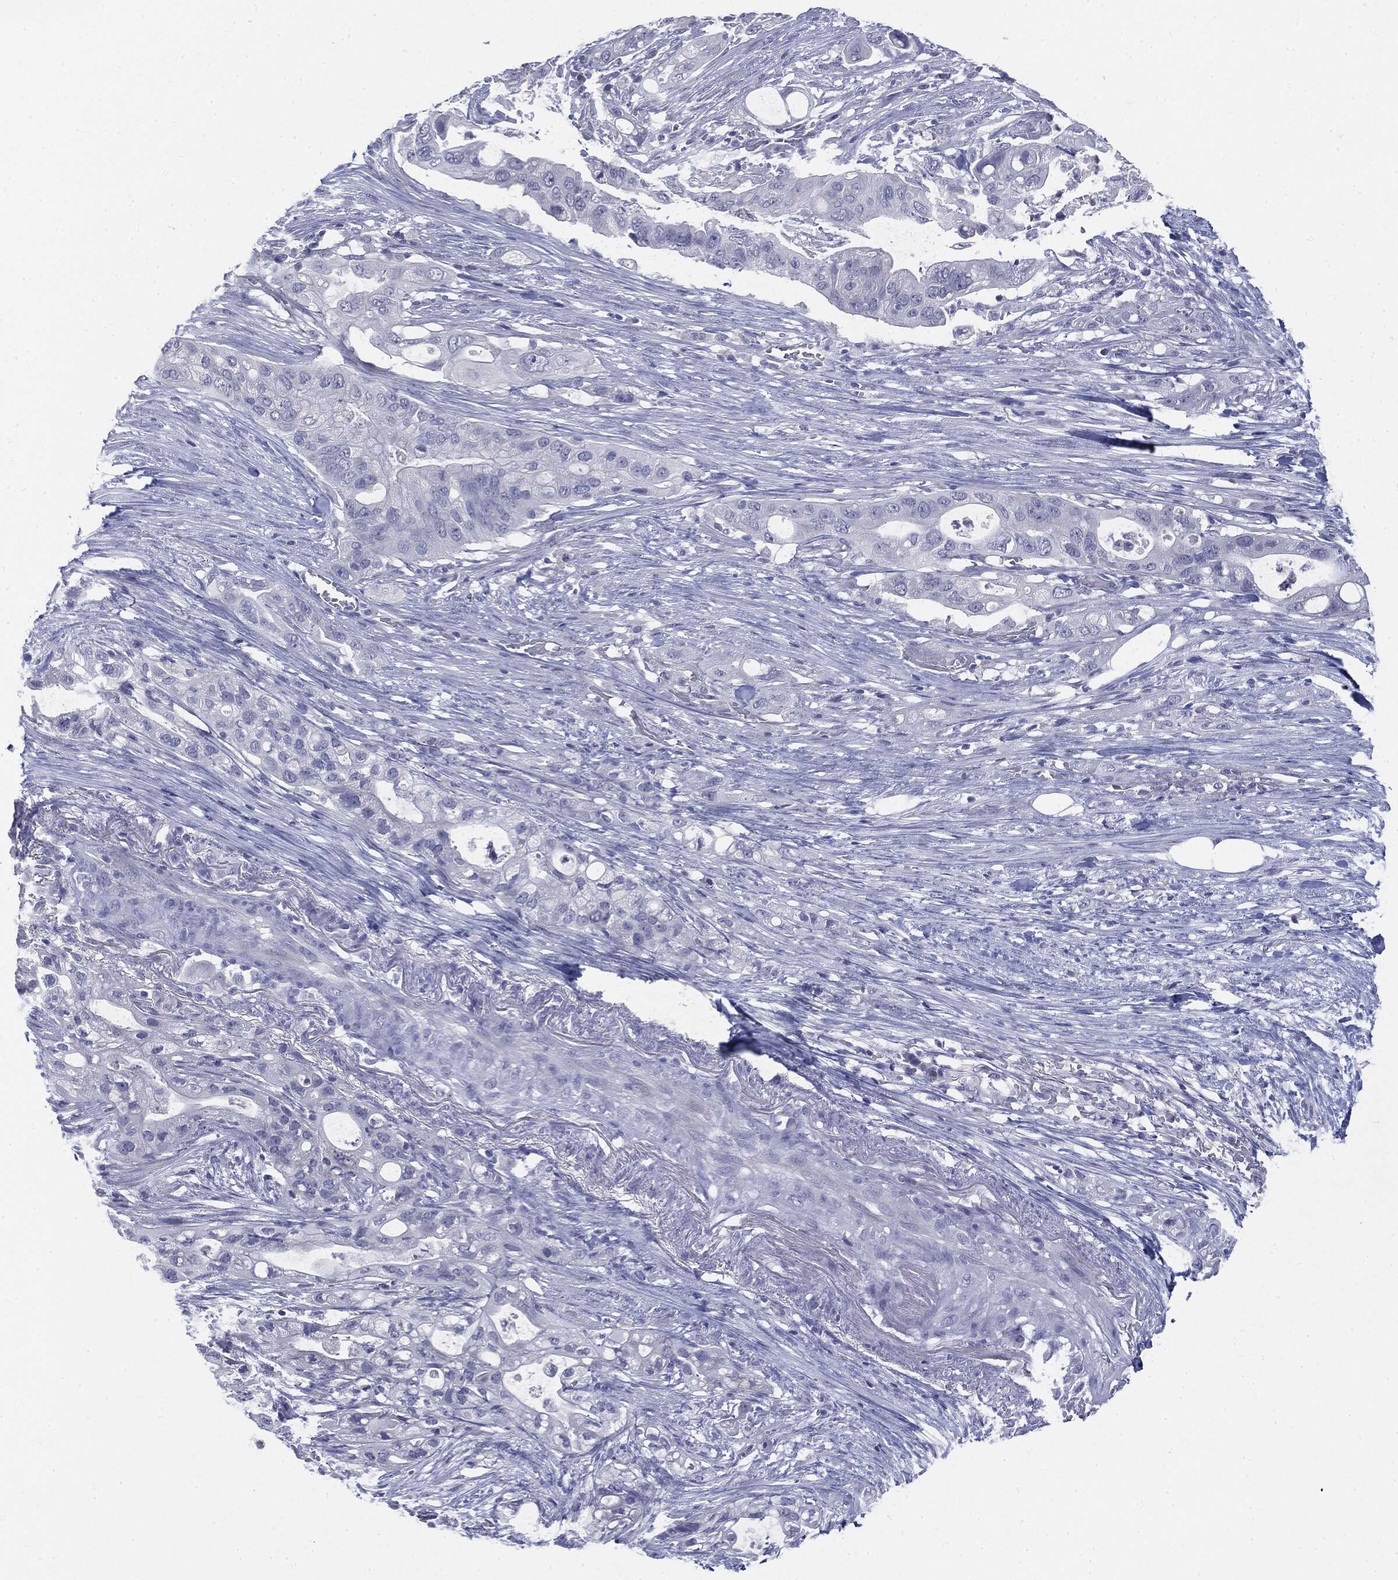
{"staining": {"intensity": "negative", "quantity": "none", "location": "none"}, "tissue": "pancreatic cancer", "cell_type": "Tumor cells", "image_type": "cancer", "snomed": [{"axis": "morphology", "description": "Adenocarcinoma, NOS"}, {"axis": "topography", "description": "Pancreas"}], "caption": "Tumor cells show no significant protein expression in pancreatic cancer.", "gene": "CGB1", "patient": {"sex": "female", "age": 72}}